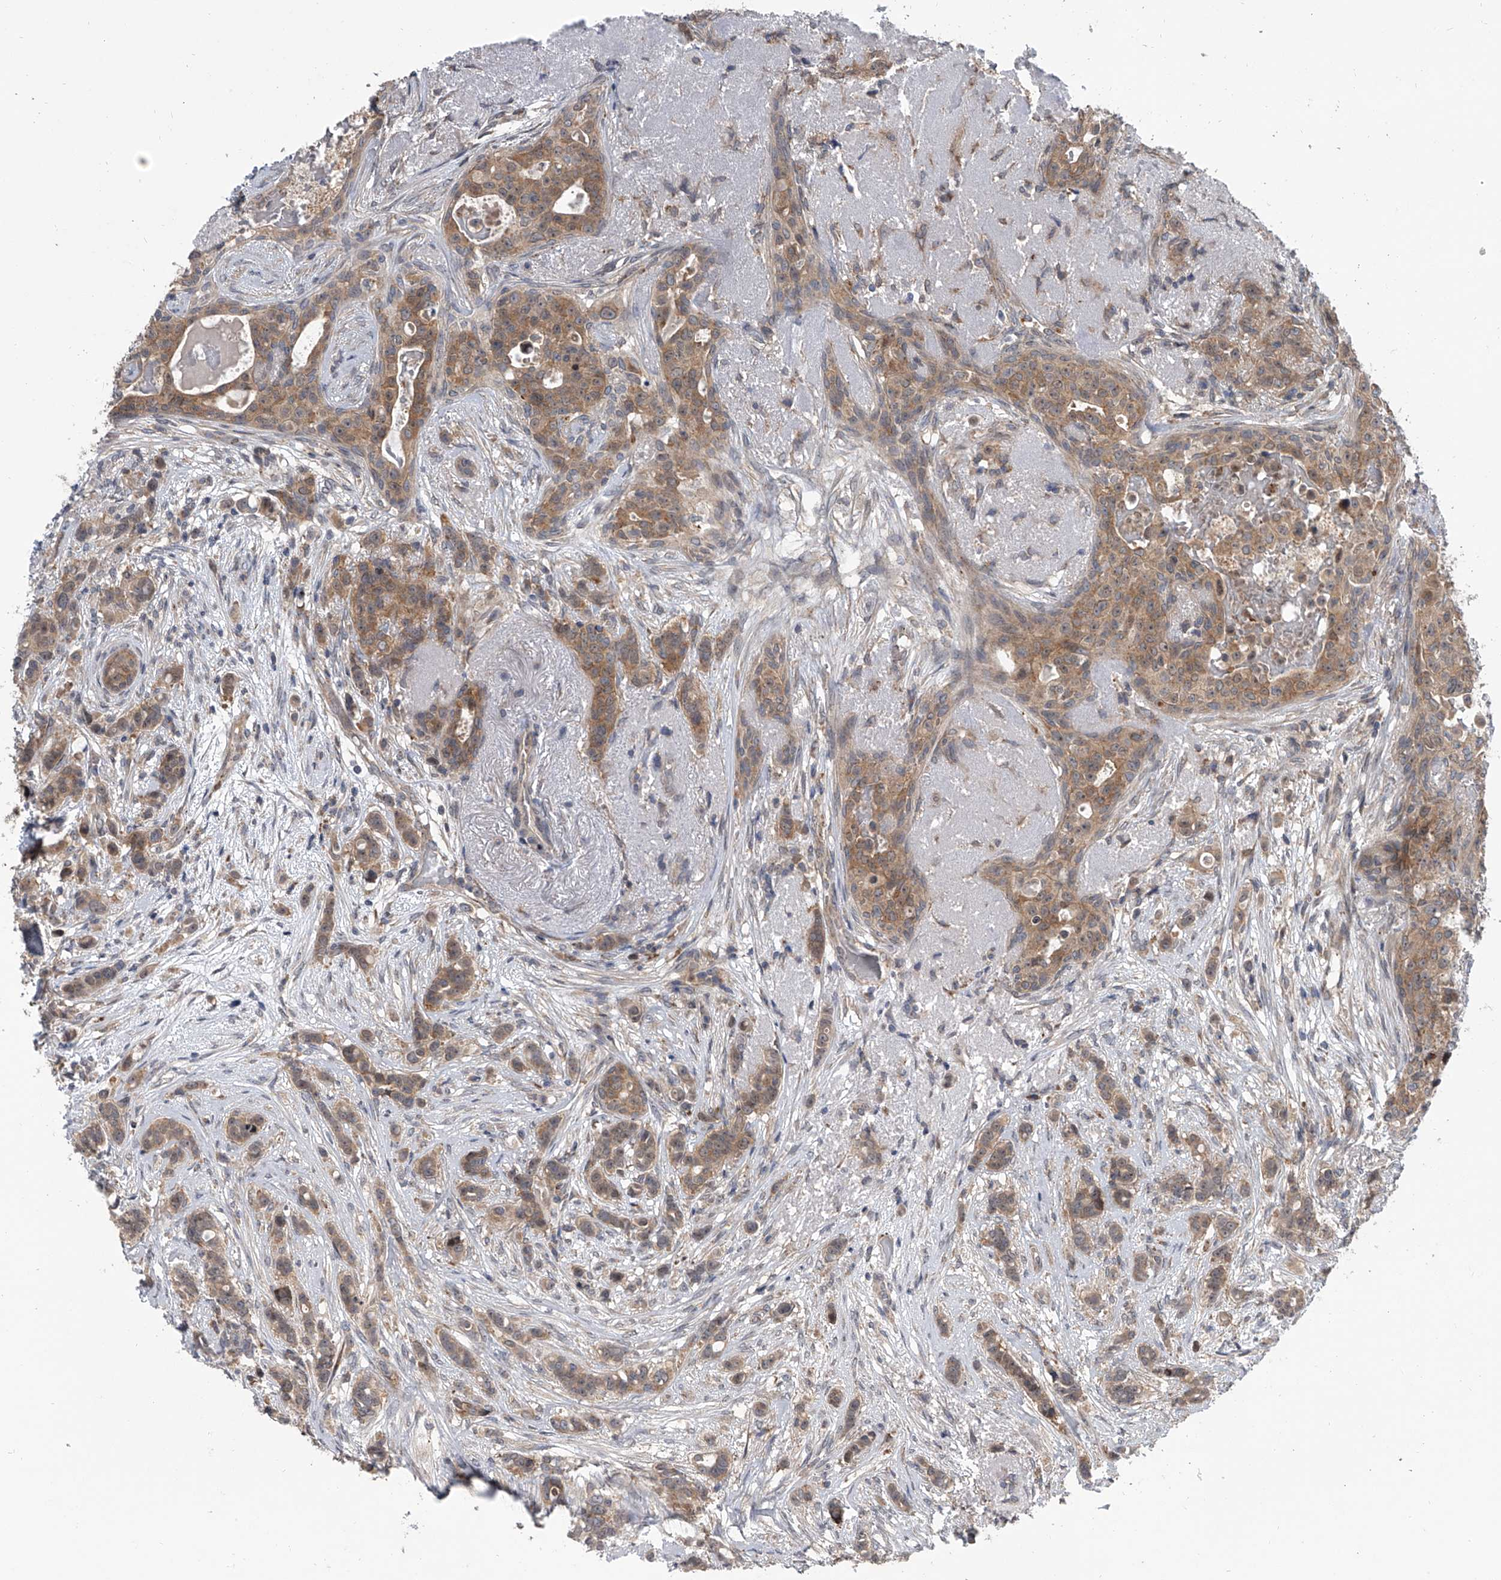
{"staining": {"intensity": "weak", "quantity": ">75%", "location": "cytoplasmic/membranous"}, "tissue": "breast cancer", "cell_type": "Tumor cells", "image_type": "cancer", "snomed": [{"axis": "morphology", "description": "Lobular carcinoma"}, {"axis": "topography", "description": "Breast"}], "caption": "Immunohistochemical staining of human lobular carcinoma (breast) displays low levels of weak cytoplasmic/membranous positivity in approximately >75% of tumor cells.", "gene": "GEMIN8", "patient": {"sex": "female", "age": 51}}